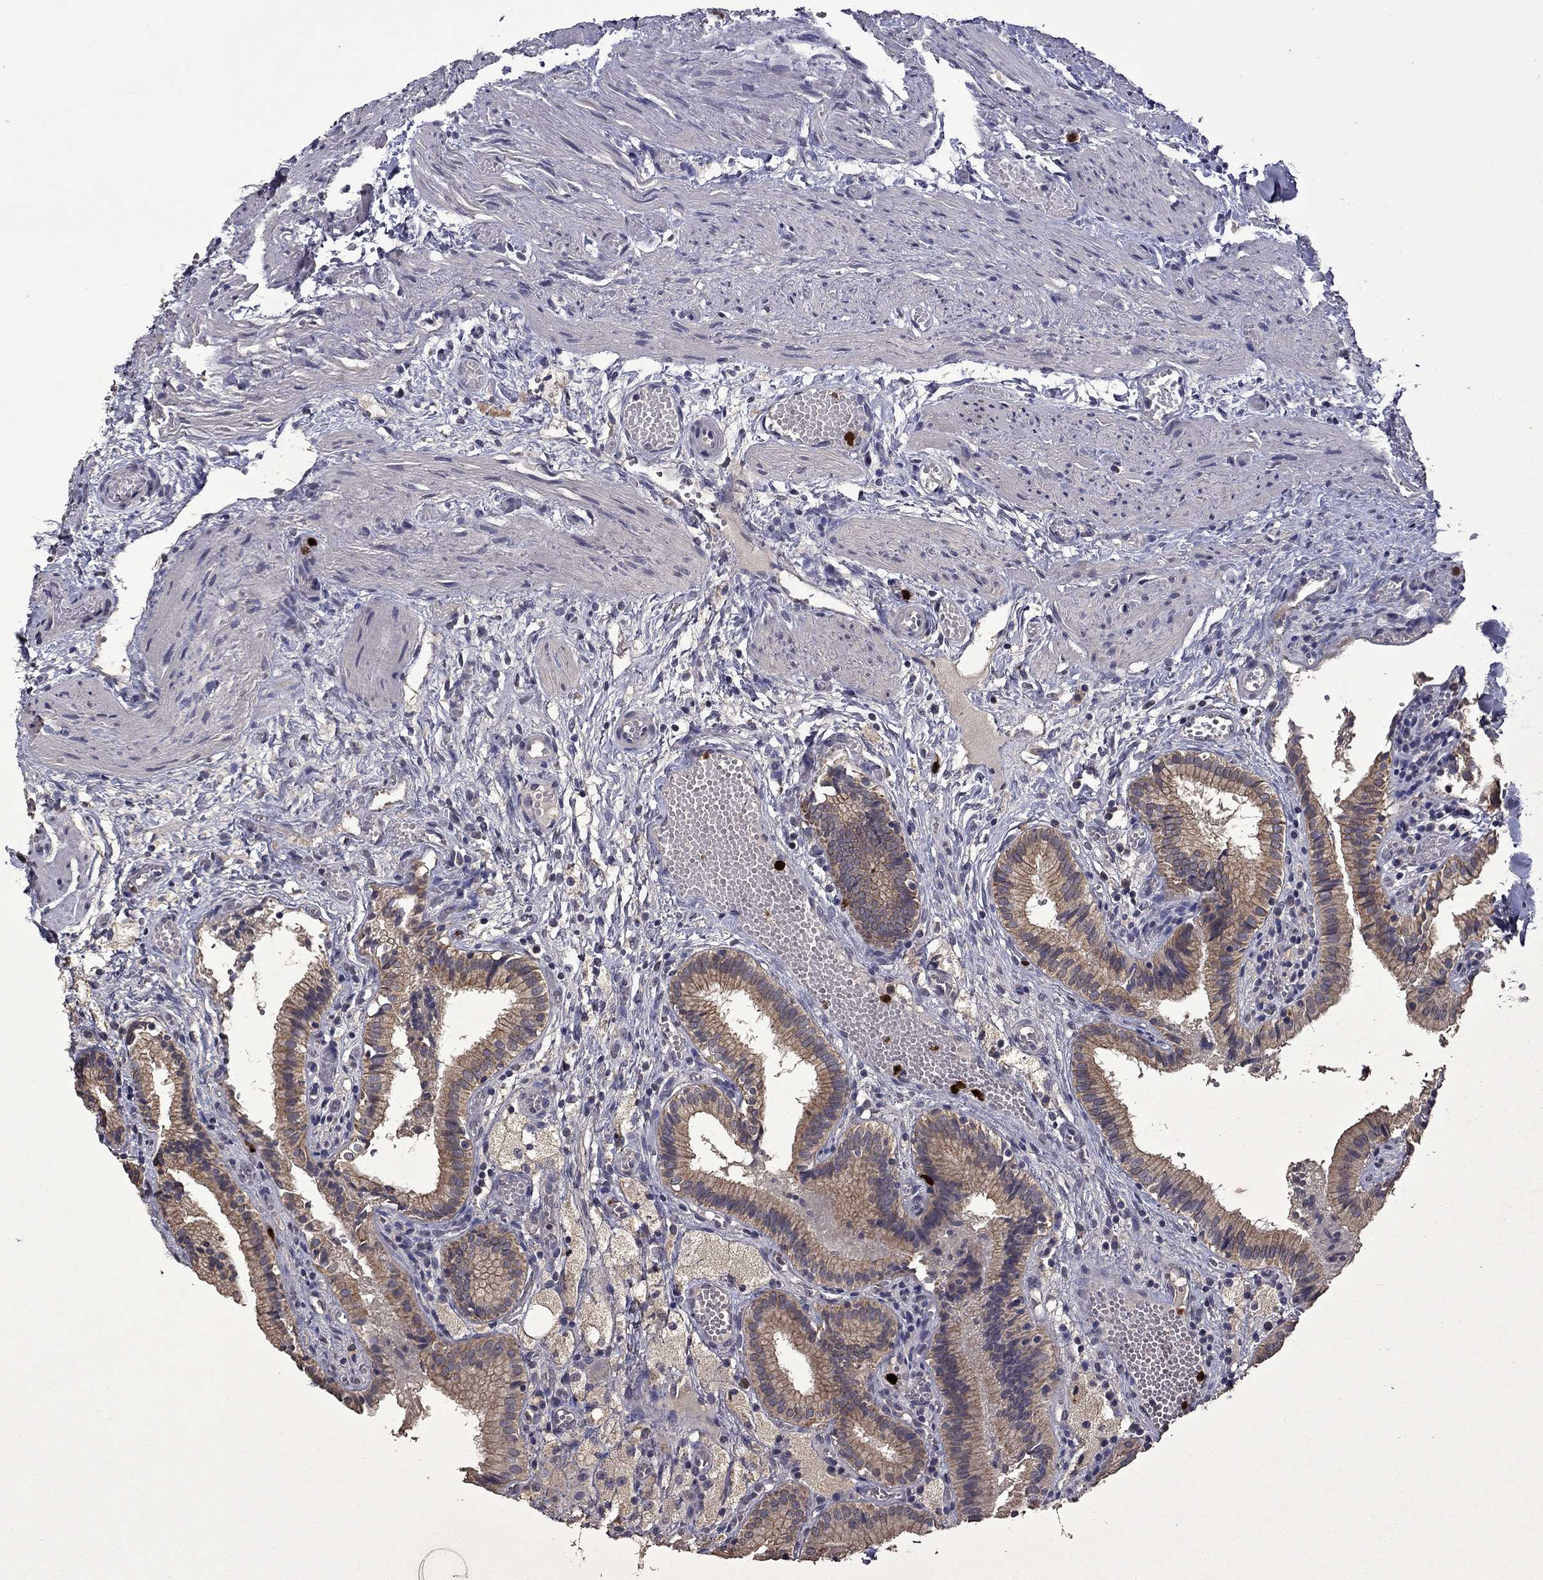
{"staining": {"intensity": "weak", "quantity": "25%-75%", "location": "cytoplasmic/membranous"}, "tissue": "gallbladder", "cell_type": "Glandular cells", "image_type": "normal", "snomed": [{"axis": "morphology", "description": "Normal tissue, NOS"}, {"axis": "topography", "description": "Gallbladder"}], "caption": "Brown immunohistochemical staining in unremarkable gallbladder displays weak cytoplasmic/membranous staining in about 25%-75% of glandular cells. The staining was performed using DAB (3,3'-diaminobenzidine) to visualize the protein expression in brown, while the nuclei were stained in blue with hematoxylin (Magnification: 20x).", "gene": "IRF5", "patient": {"sex": "female", "age": 24}}